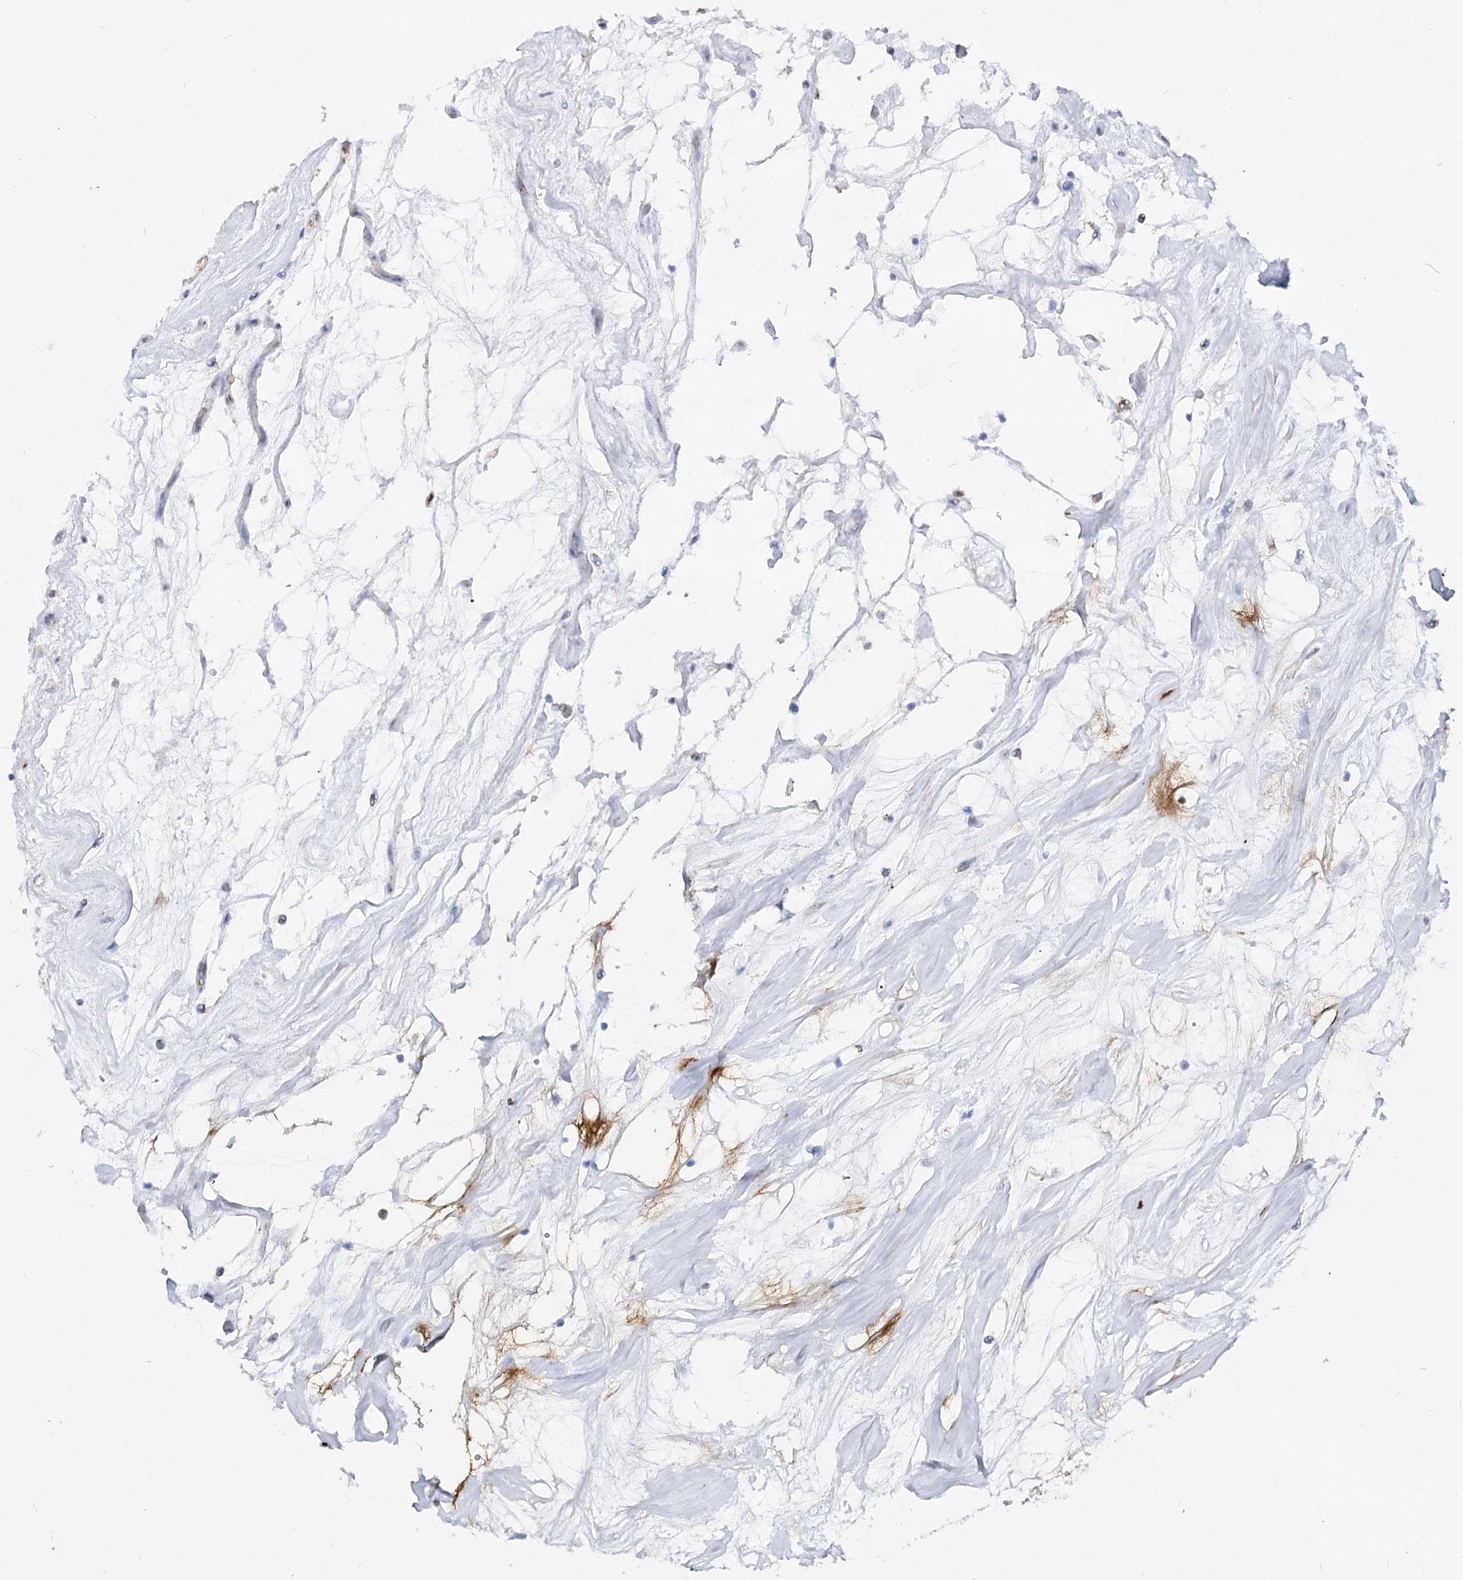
{"staining": {"intensity": "negative", "quantity": "none", "location": "none"}, "tissue": "renal cancer", "cell_type": "Tumor cells", "image_type": "cancer", "snomed": [{"axis": "morphology", "description": "Adenocarcinoma, NOS"}, {"axis": "topography", "description": "Kidney"}], "caption": "Tumor cells show no significant staining in renal cancer.", "gene": "MCCC2", "patient": {"sex": "female", "age": 69}}